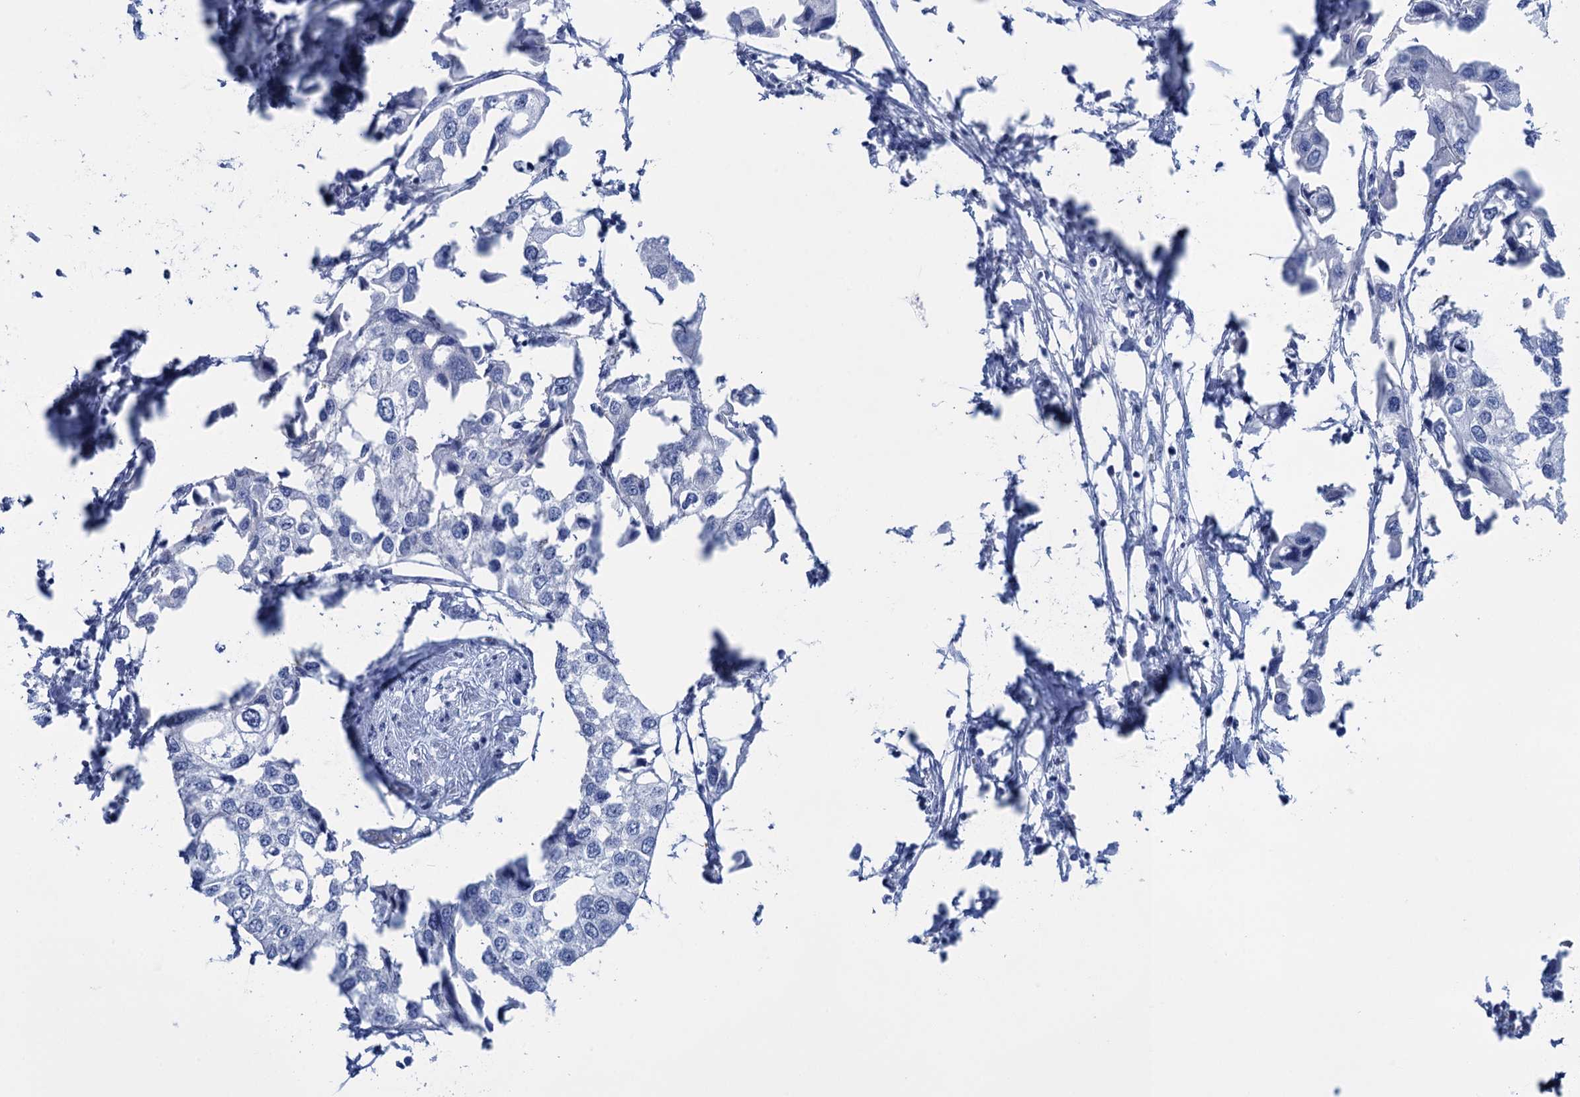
{"staining": {"intensity": "negative", "quantity": "none", "location": "none"}, "tissue": "urothelial cancer", "cell_type": "Tumor cells", "image_type": "cancer", "snomed": [{"axis": "morphology", "description": "Urothelial carcinoma, High grade"}, {"axis": "topography", "description": "Urinary bladder"}], "caption": "Tumor cells show no significant protein staining in urothelial carcinoma (high-grade).", "gene": "CALML5", "patient": {"sex": "male", "age": 64}}